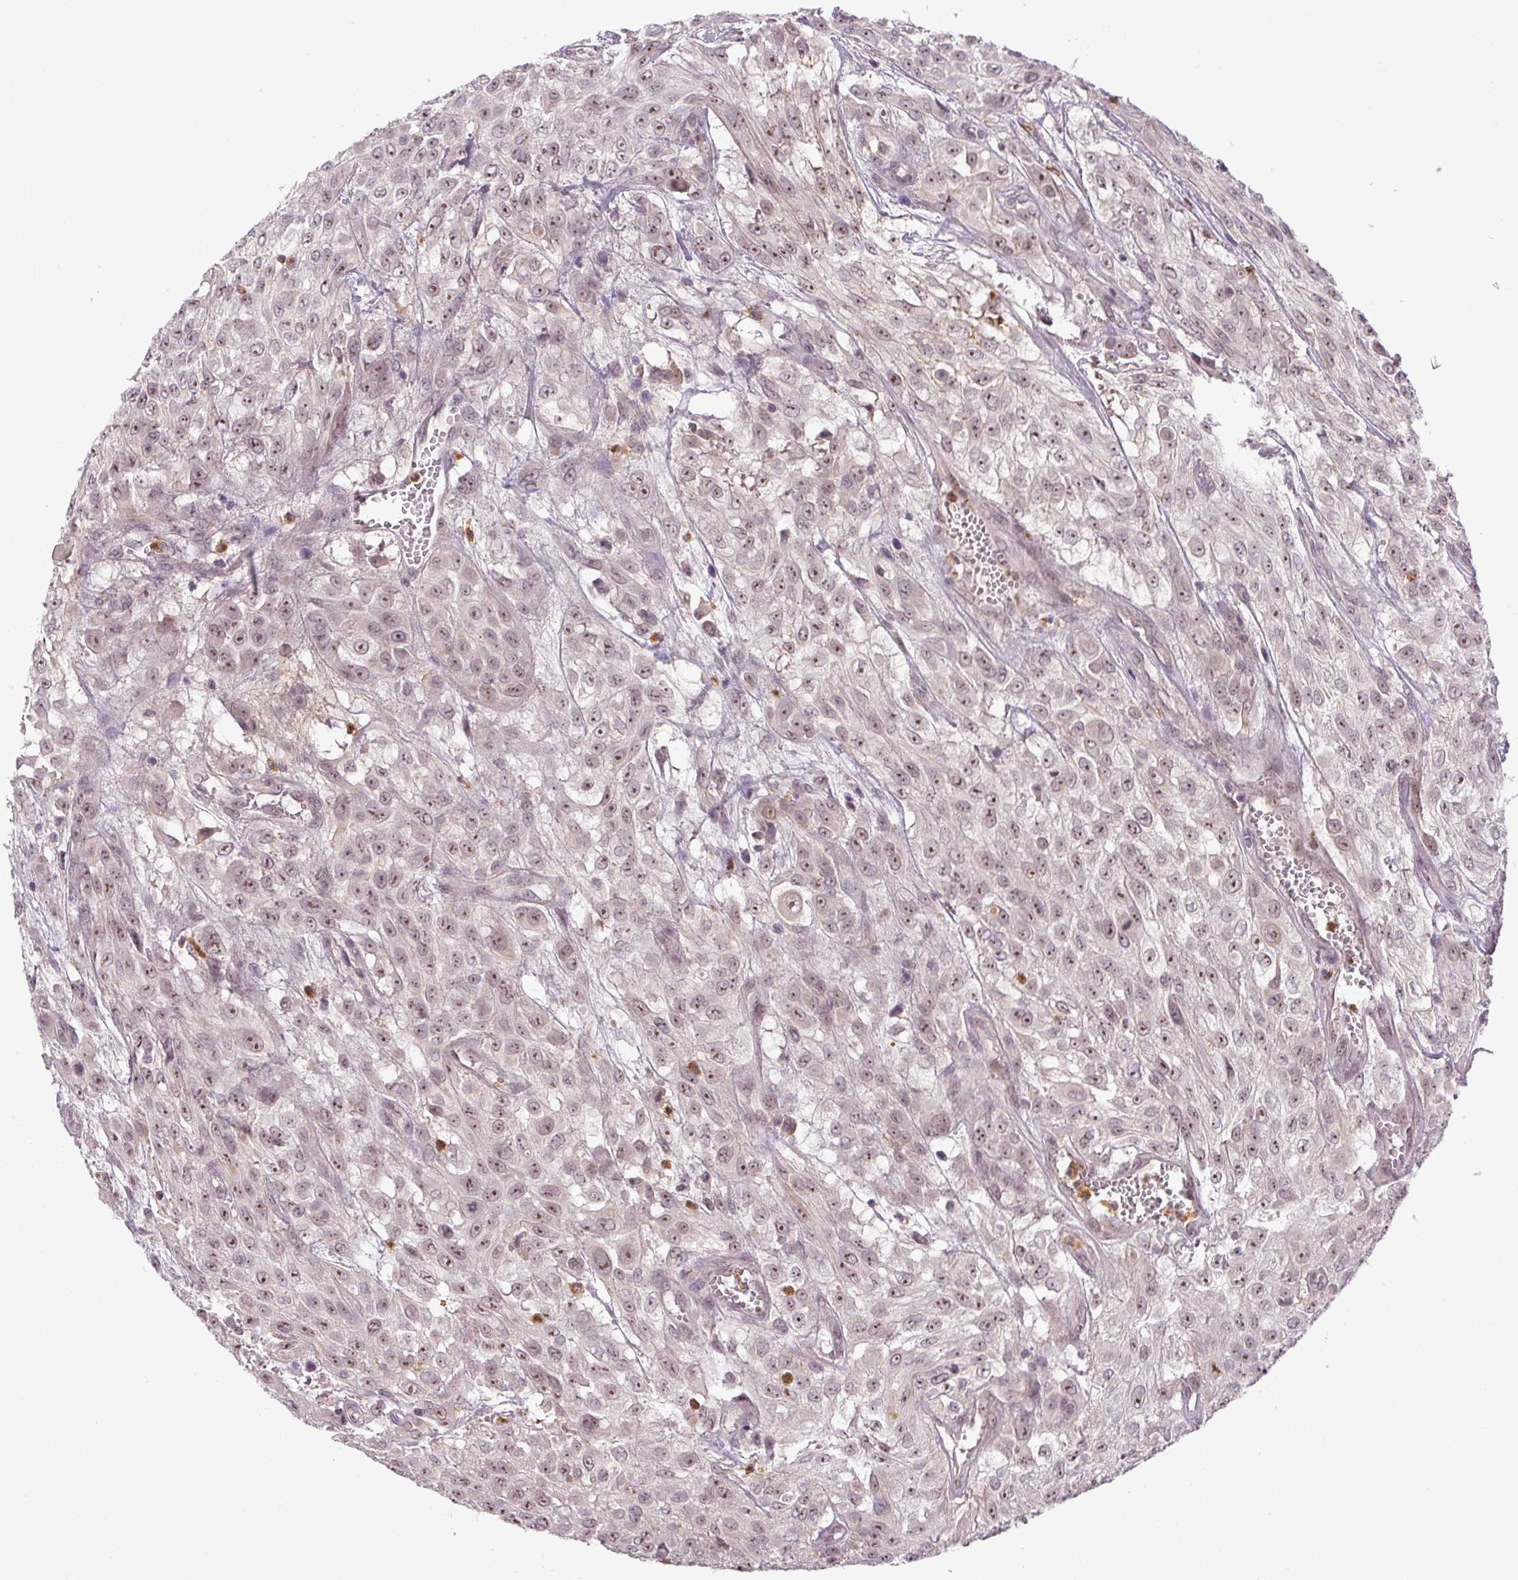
{"staining": {"intensity": "weak", "quantity": ">75%", "location": "nuclear"}, "tissue": "urothelial cancer", "cell_type": "Tumor cells", "image_type": "cancer", "snomed": [{"axis": "morphology", "description": "Urothelial carcinoma, High grade"}, {"axis": "topography", "description": "Urinary bladder"}], "caption": "High-grade urothelial carcinoma stained for a protein shows weak nuclear positivity in tumor cells.", "gene": "SGF29", "patient": {"sex": "male", "age": 57}}